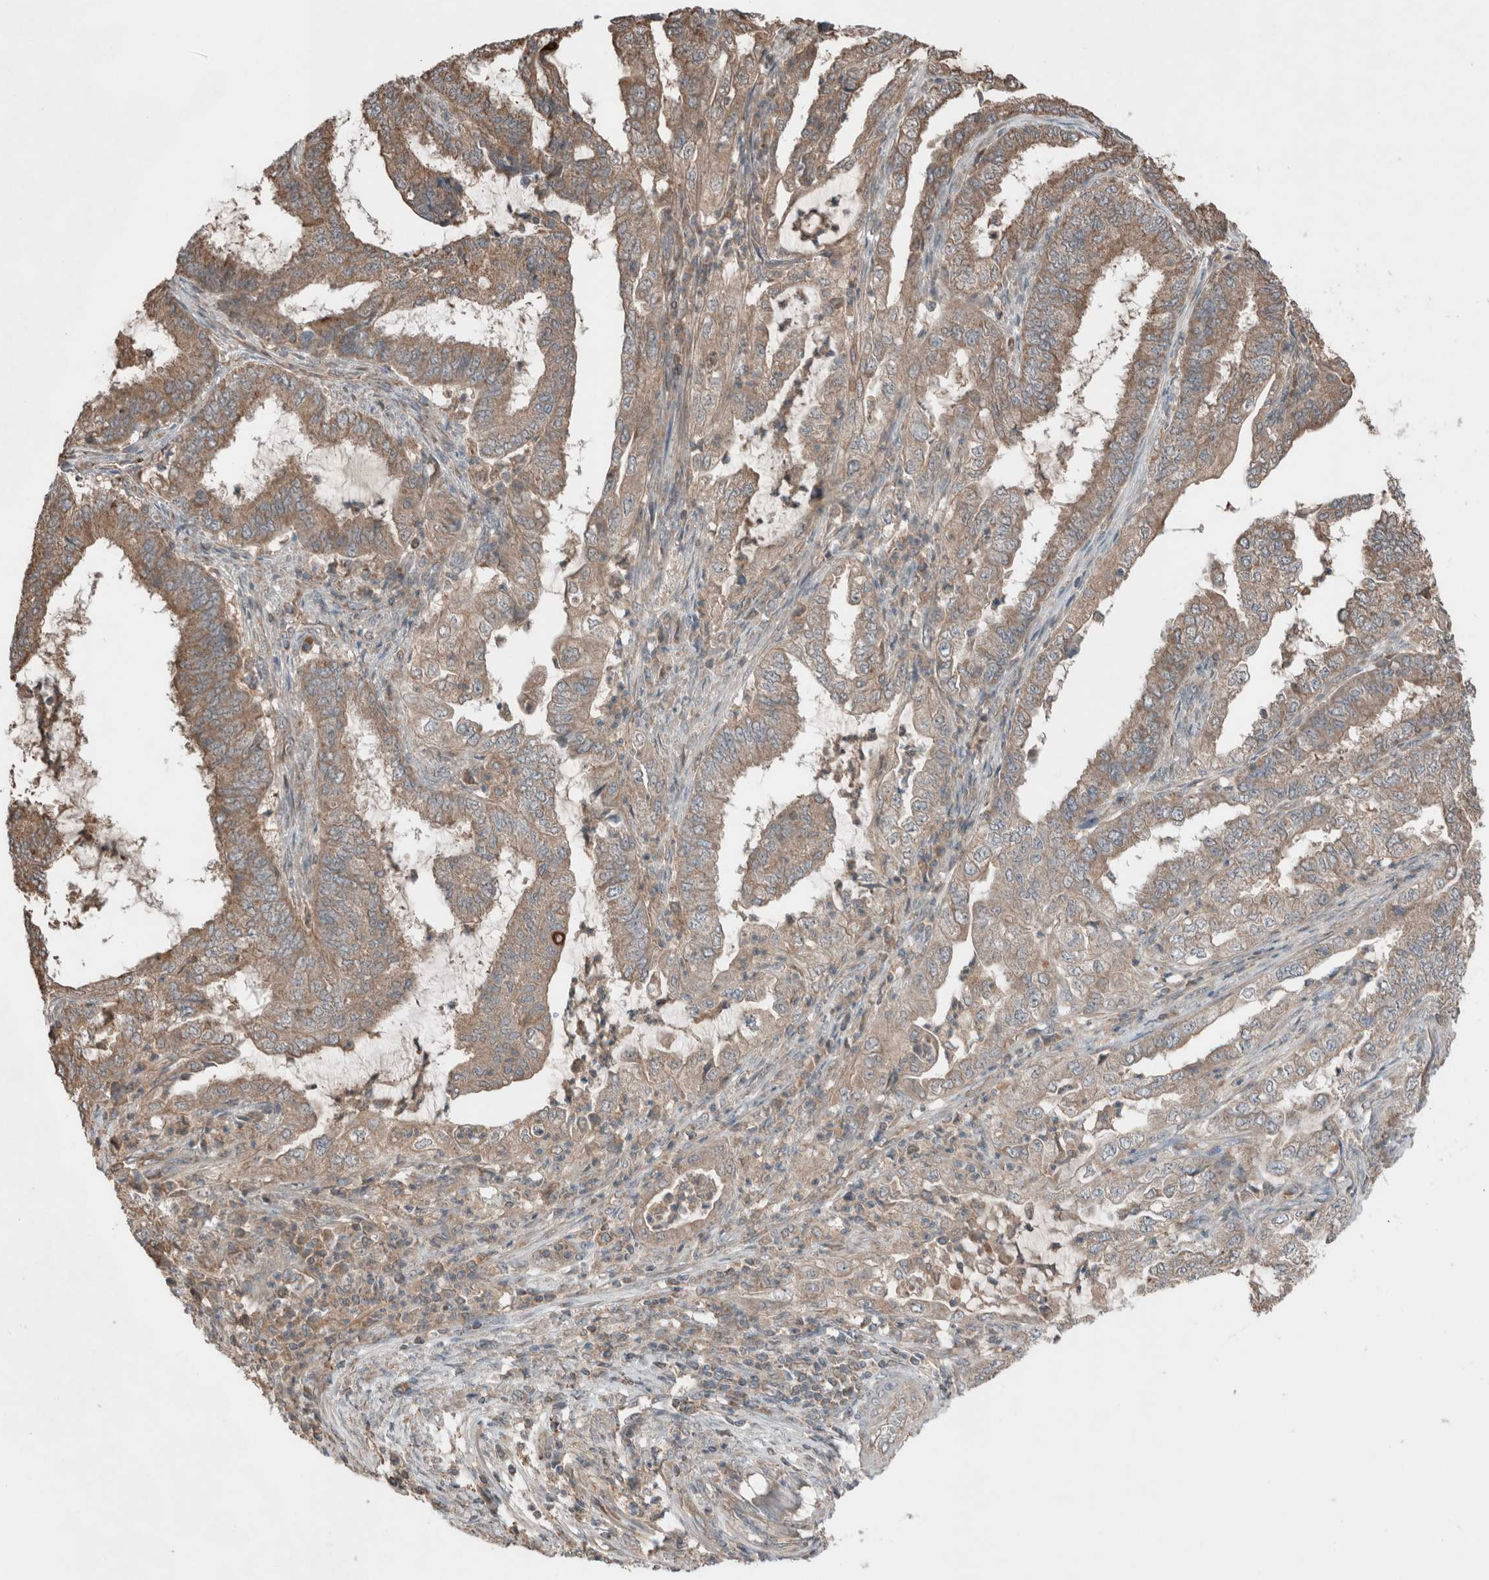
{"staining": {"intensity": "moderate", "quantity": ">75%", "location": "cytoplasmic/membranous"}, "tissue": "endometrial cancer", "cell_type": "Tumor cells", "image_type": "cancer", "snomed": [{"axis": "morphology", "description": "Adenocarcinoma, NOS"}, {"axis": "topography", "description": "Endometrium"}], "caption": "Moderate cytoplasmic/membranous positivity for a protein is identified in approximately >75% of tumor cells of endometrial cancer (adenocarcinoma) using immunohistochemistry.", "gene": "KLK14", "patient": {"sex": "female", "age": 51}}